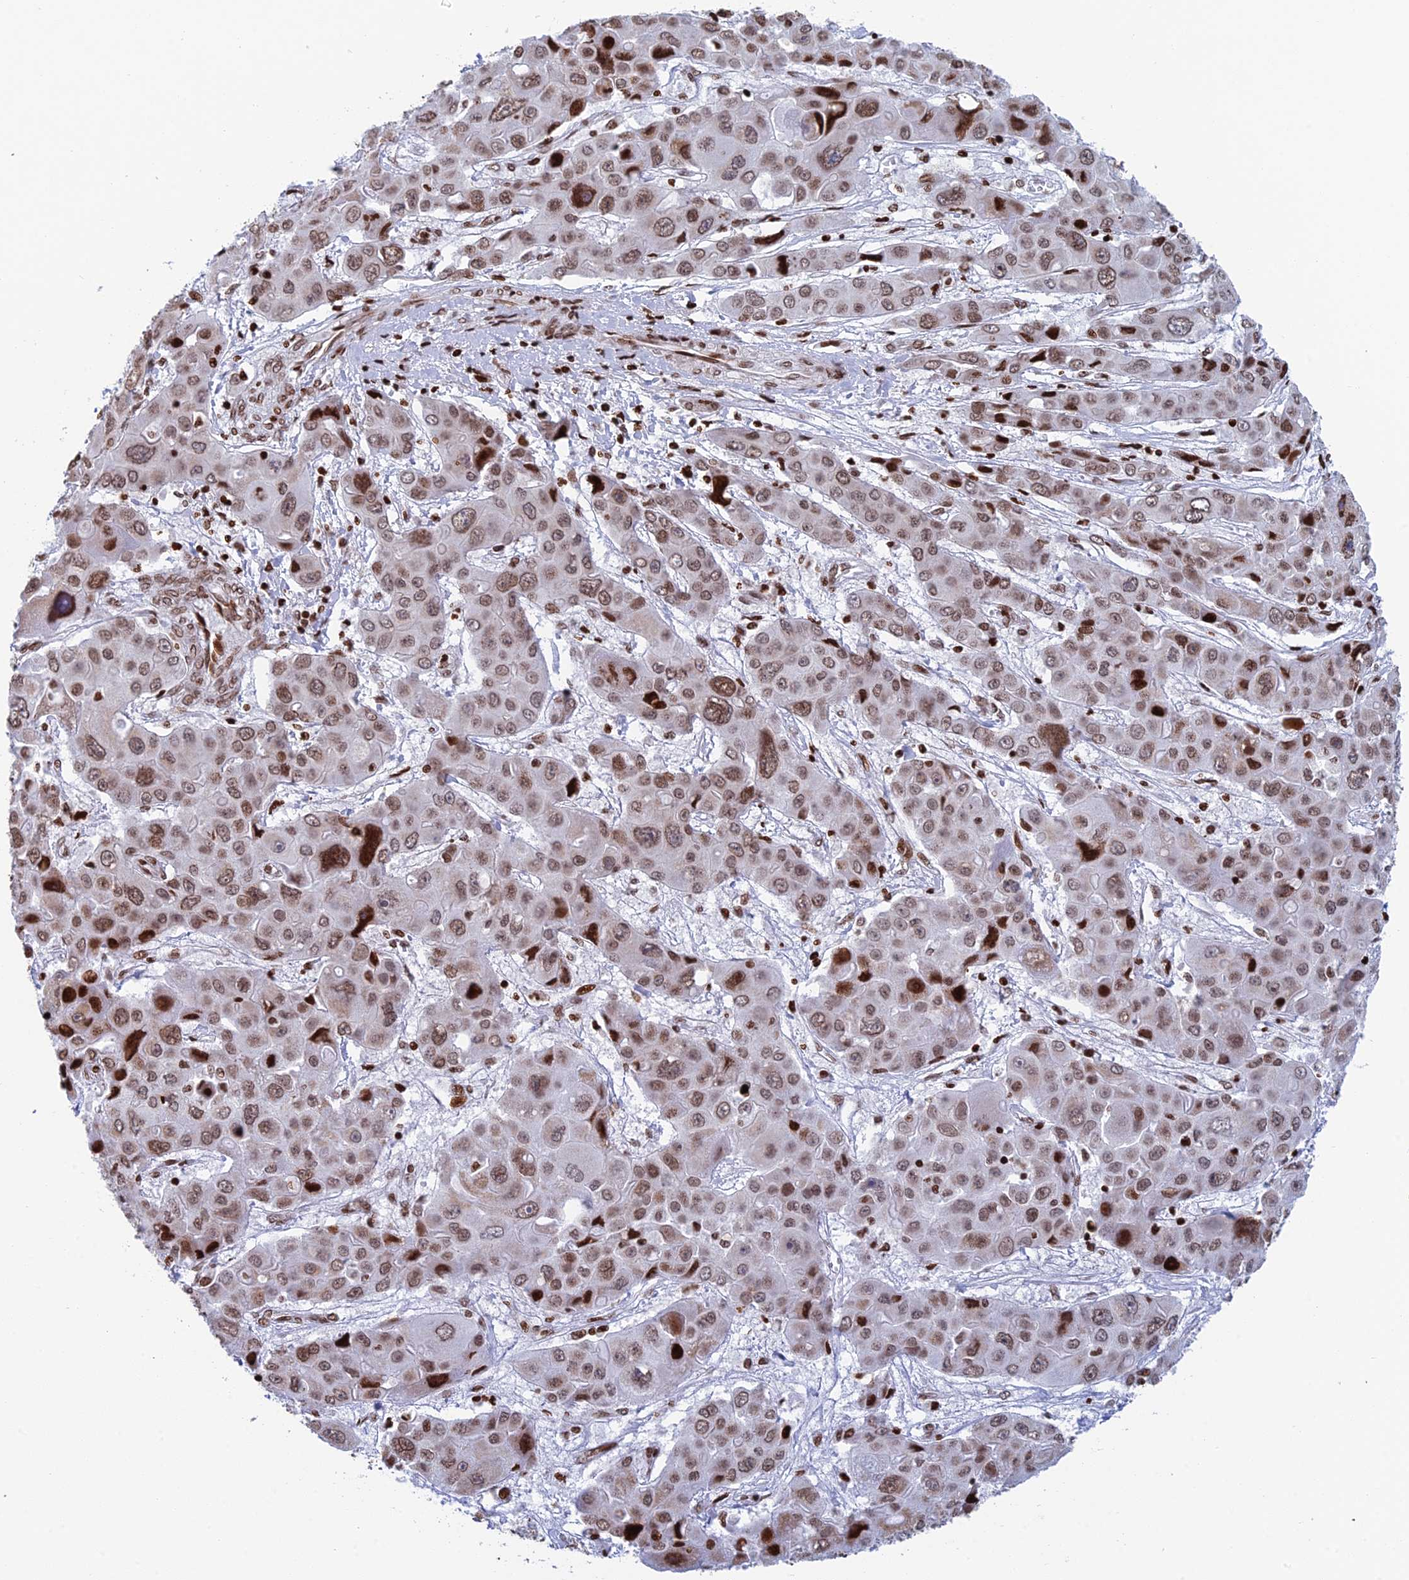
{"staining": {"intensity": "moderate", "quantity": ">75%", "location": "nuclear"}, "tissue": "liver cancer", "cell_type": "Tumor cells", "image_type": "cancer", "snomed": [{"axis": "morphology", "description": "Cholangiocarcinoma"}, {"axis": "topography", "description": "Liver"}], "caption": "Immunohistochemistry (IHC) of human liver cholangiocarcinoma exhibits medium levels of moderate nuclear staining in approximately >75% of tumor cells.", "gene": "RPAP1", "patient": {"sex": "male", "age": 67}}